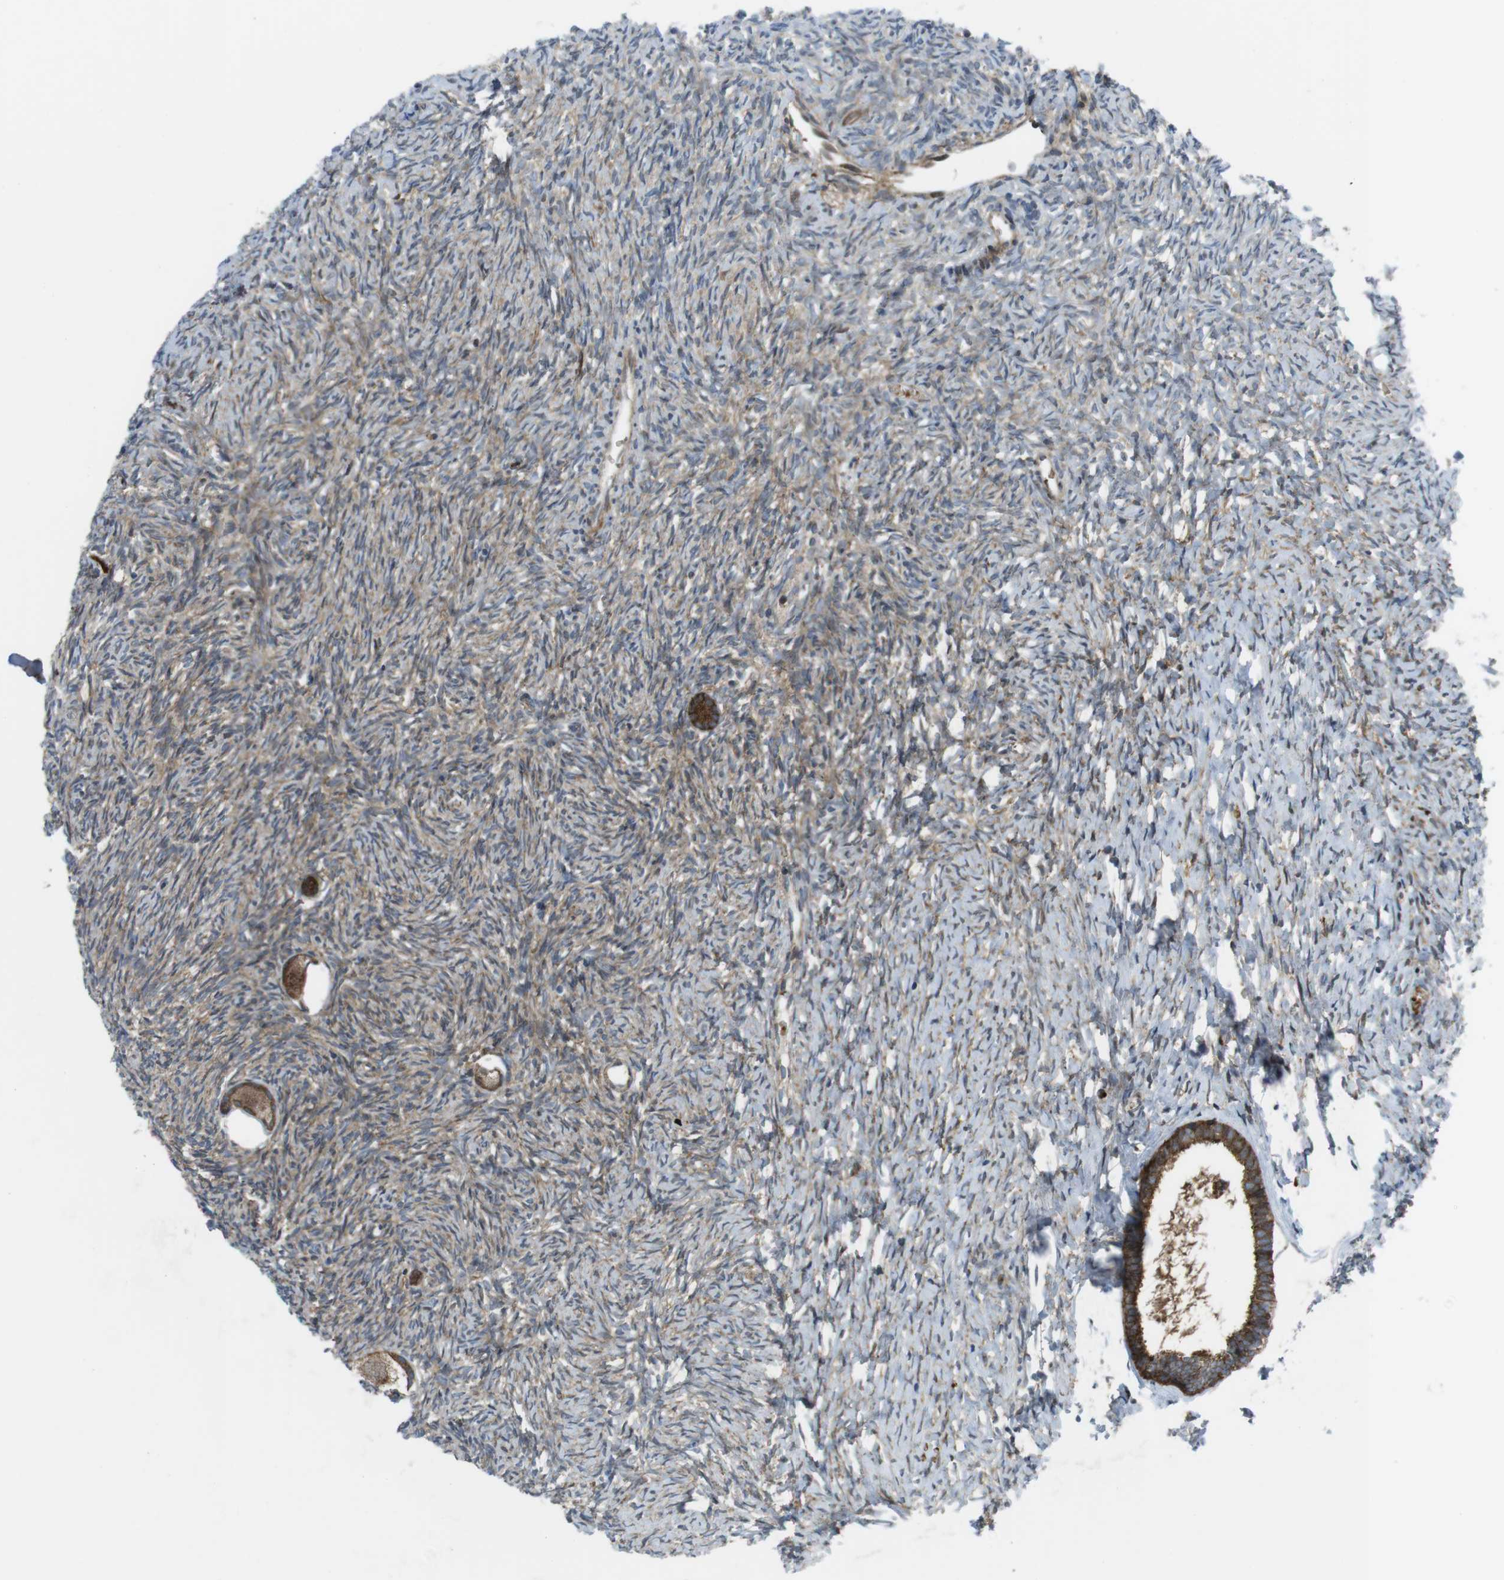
{"staining": {"intensity": "strong", "quantity": ">75%", "location": "cytoplasmic/membranous"}, "tissue": "ovary", "cell_type": "Follicle cells", "image_type": "normal", "snomed": [{"axis": "morphology", "description": "Normal tissue, NOS"}, {"axis": "topography", "description": "Ovary"}], "caption": "The image displays immunohistochemical staining of normal ovary. There is strong cytoplasmic/membranous staining is seen in about >75% of follicle cells.", "gene": "CUL7", "patient": {"sex": "female", "age": 35}}